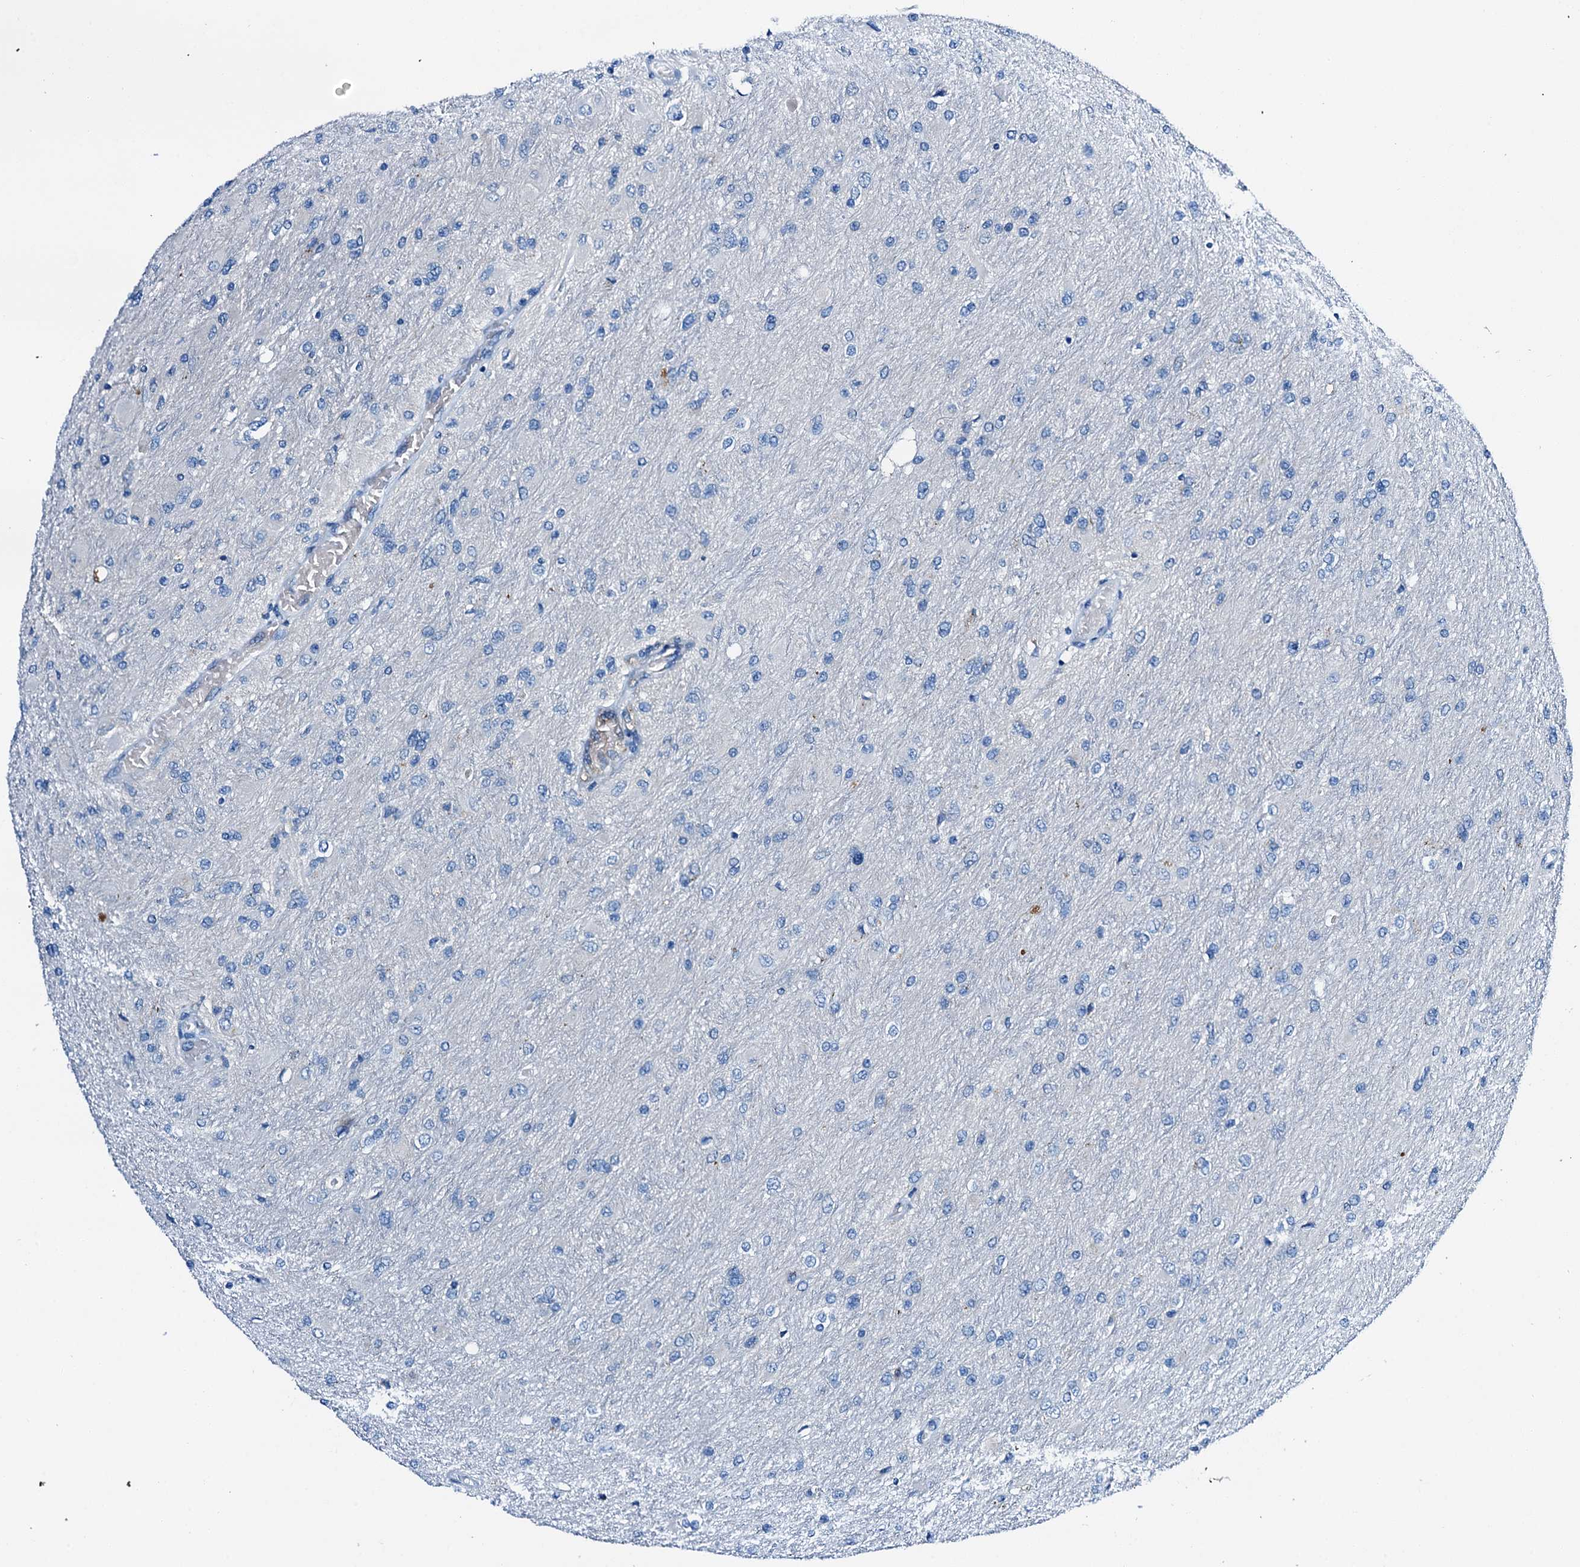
{"staining": {"intensity": "negative", "quantity": "none", "location": "none"}, "tissue": "glioma", "cell_type": "Tumor cells", "image_type": "cancer", "snomed": [{"axis": "morphology", "description": "Glioma, malignant, High grade"}, {"axis": "topography", "description": "Cerebral cortex"}], "caption": "This is a image of immunohistochemistry (IHC) staining of glioma, which shows no staining in tumor cells. (Brightfield microscopy of DAB (3,3'-diaminobenzidine) immunohistochemistry (IHC) at high magnification).", "gene": "C1QTNF4", "patient": {"sex": "female", "age": 36}}